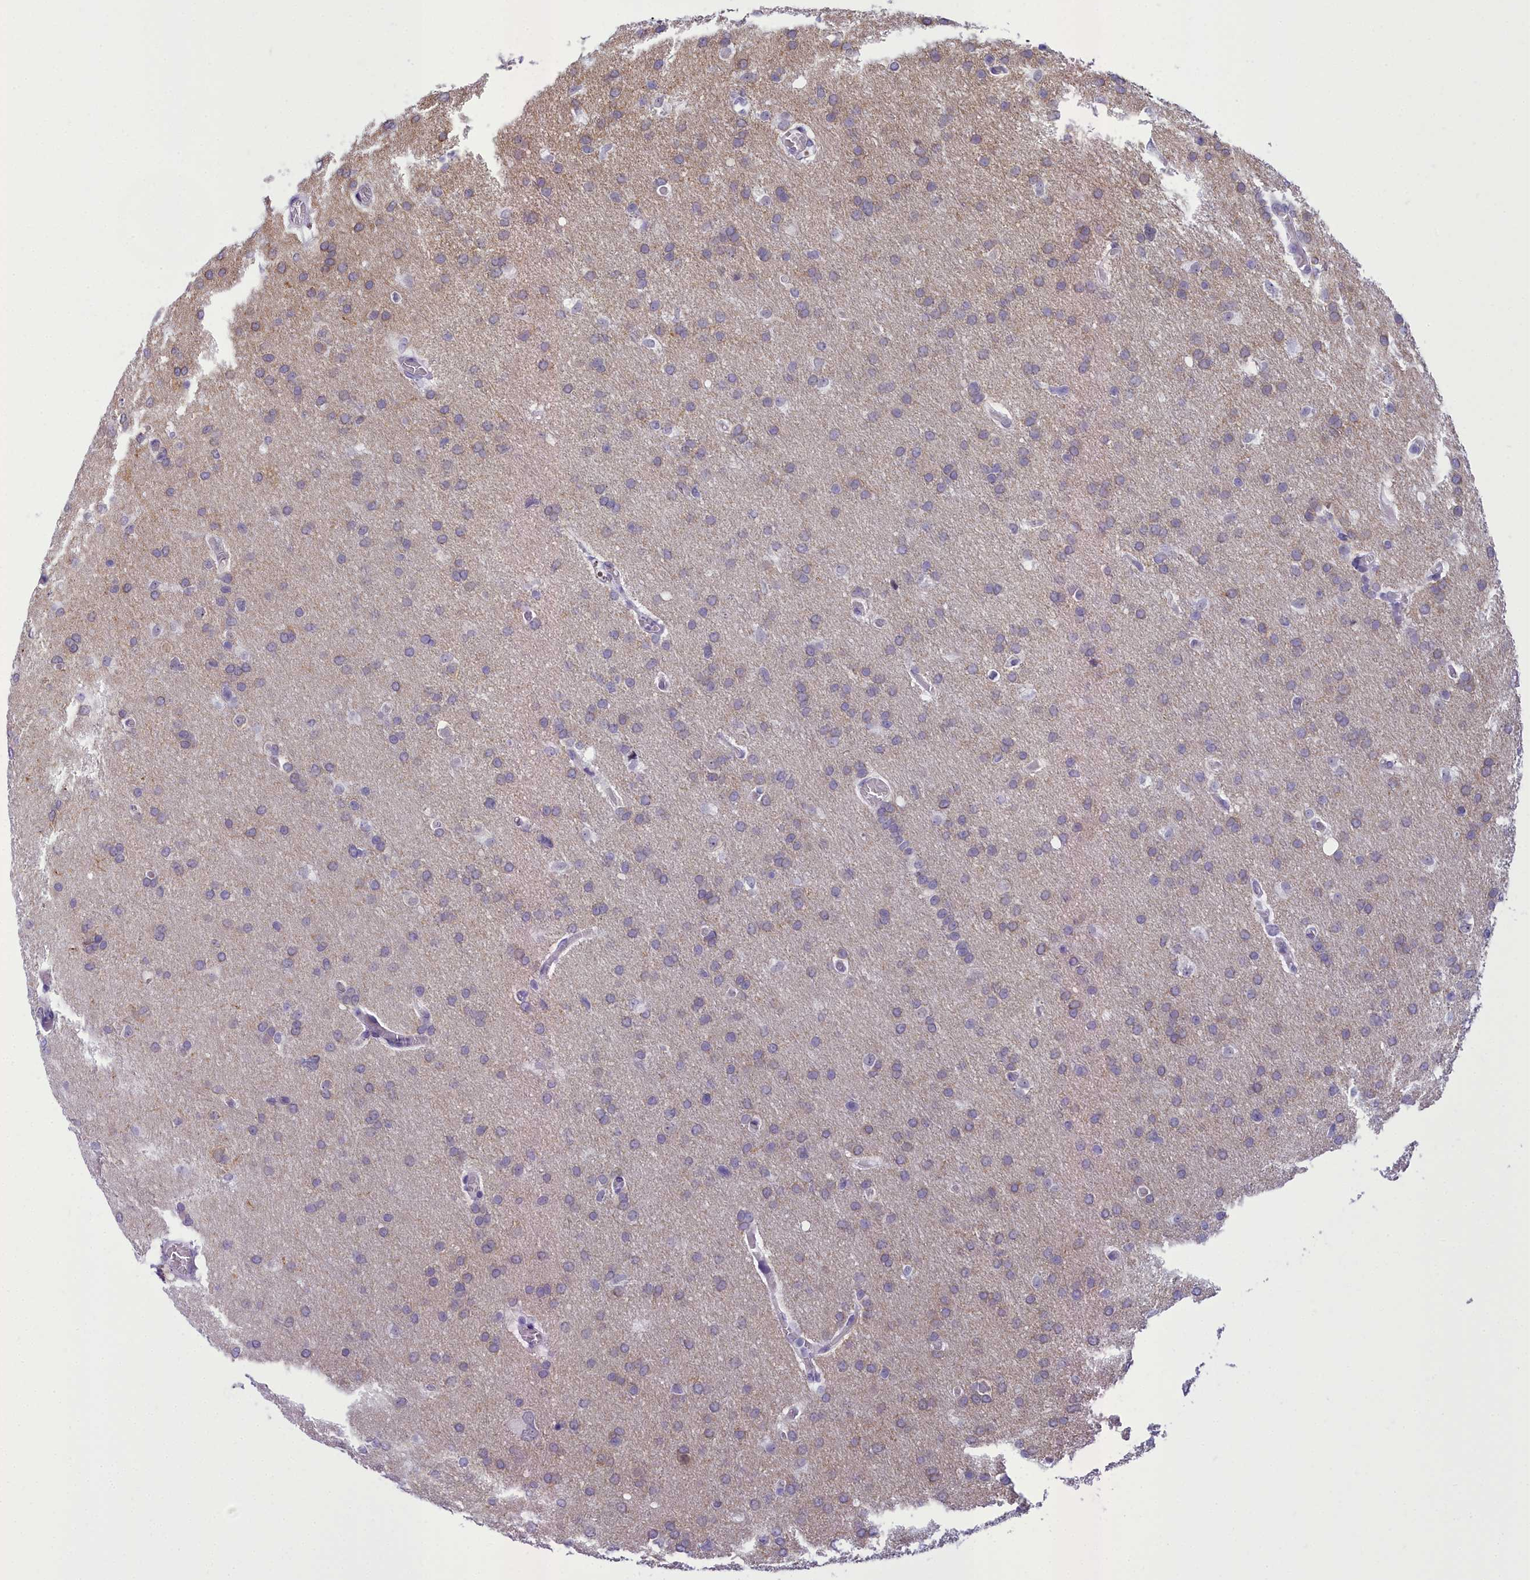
{"staining": {"intensity": "negative", "quantity": "none", "location": "none"}, "tissue": "glioma", "cell_type": "Tumor cells", "image_type": "cancer", "snomed": [{"axis": "morphology", "description": "Glioma, malignant, High grade"}, {"axis": "topography", "description": "Cerebral cortex"}], "caption": "The micrograph shows no staining of tumor cells in high-grade glioma (malignant).", "gene": "CEACAM19", "patient": {"sex": "female", "age": 36}}